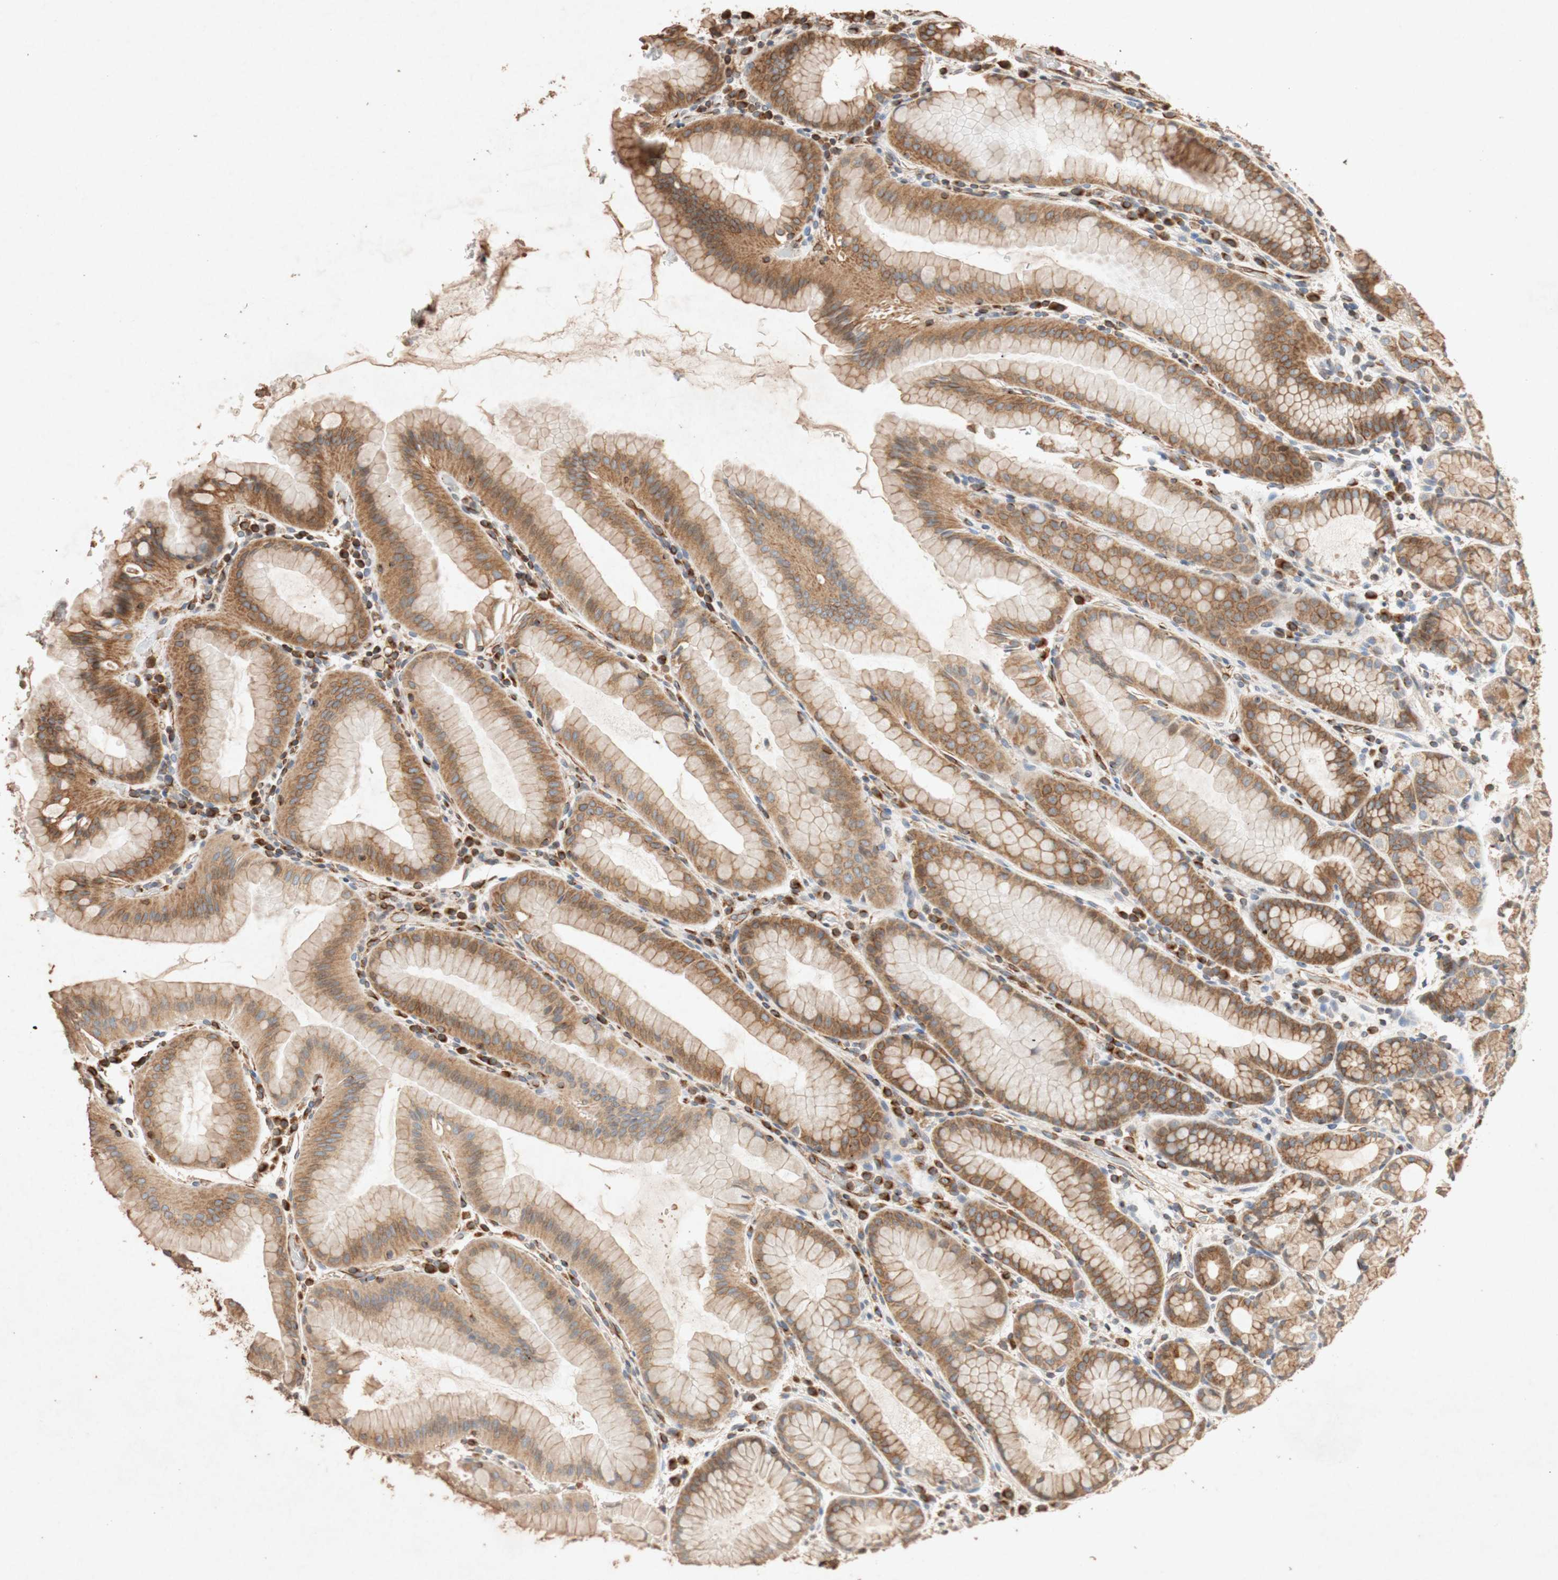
{"staining": {"intensity": "moderate", "quantity": ">75%", "location": "cytoplasmic/membranous"}, "tissue": "stomach", "cell_type": "Glandular cells", "image_type": "normal", "snomed": [{"axis": "morphology", "description": "Normal tissue, NOS"}, {"axis": "topography", "description": "Stomach, upper"}], "caption": "A high-resolution micrograph shows immunohistochemistry staining of normal stomach, which reveals moderate cytoplasmic/membranous expression in about >75% of glandular cells.", "gene": "TUBB", "patient": {"sex": "male", "age": 68}}